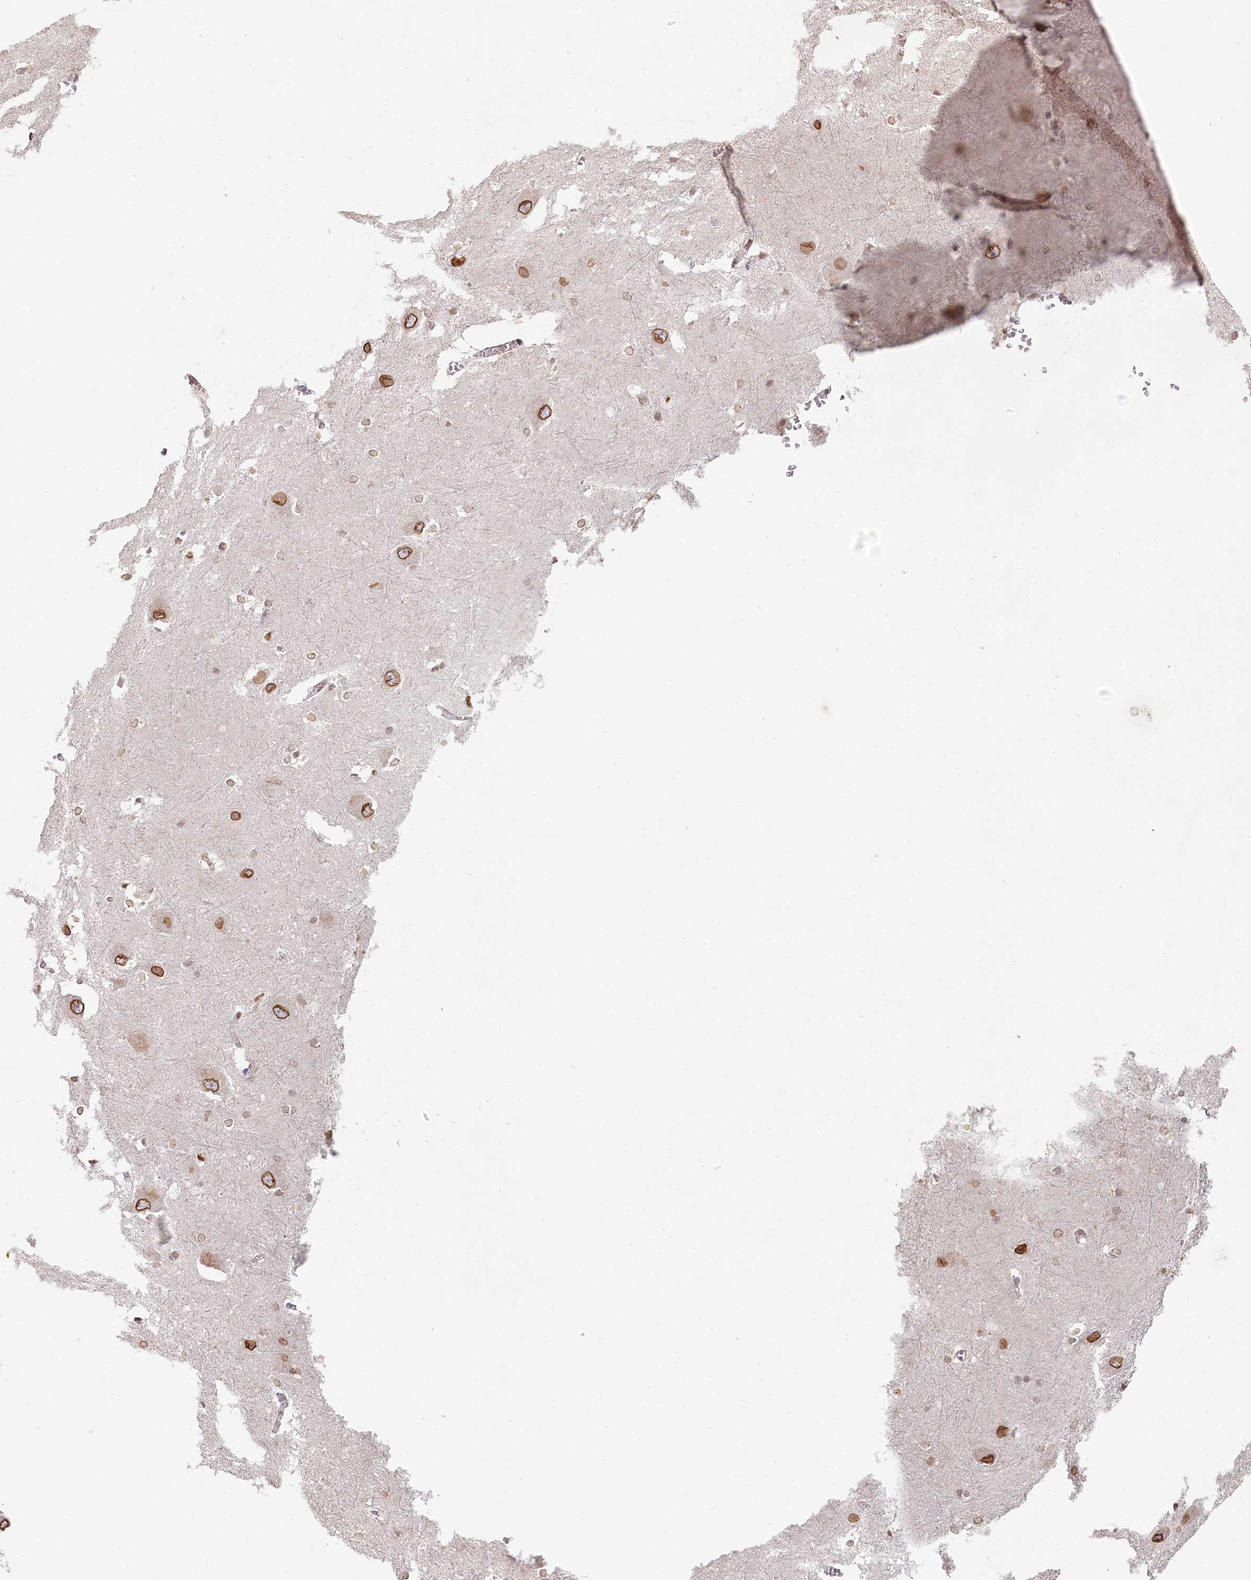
{"staining": {"intensity": "moderate", "quantity": "<25%", "location": "cytoplasmic/membranous,nuclear"}, "tissue": "caudate", "cell_type": "Glial cells", "image_type": "normal", "snomed": [{"axis": "morphology", "description": "Normal tissue, NOS"}, {"axis": "topography", "description": "Lateral ventricle wall"}], "caption": "Immunohistochemistry (DAB (3,3'-diaminobenzidine)) staining of benign human caudate reveals moderate cytoplasmic/membranous,nuclear protein staining in about <25% of glial cells. The staining was performed using DAB, with brown indicating positive protein expression. Nuclei are stained blue with hematoxylin.", "gene": "TCHP", "patient": {"sex": "male", "age": 37}}